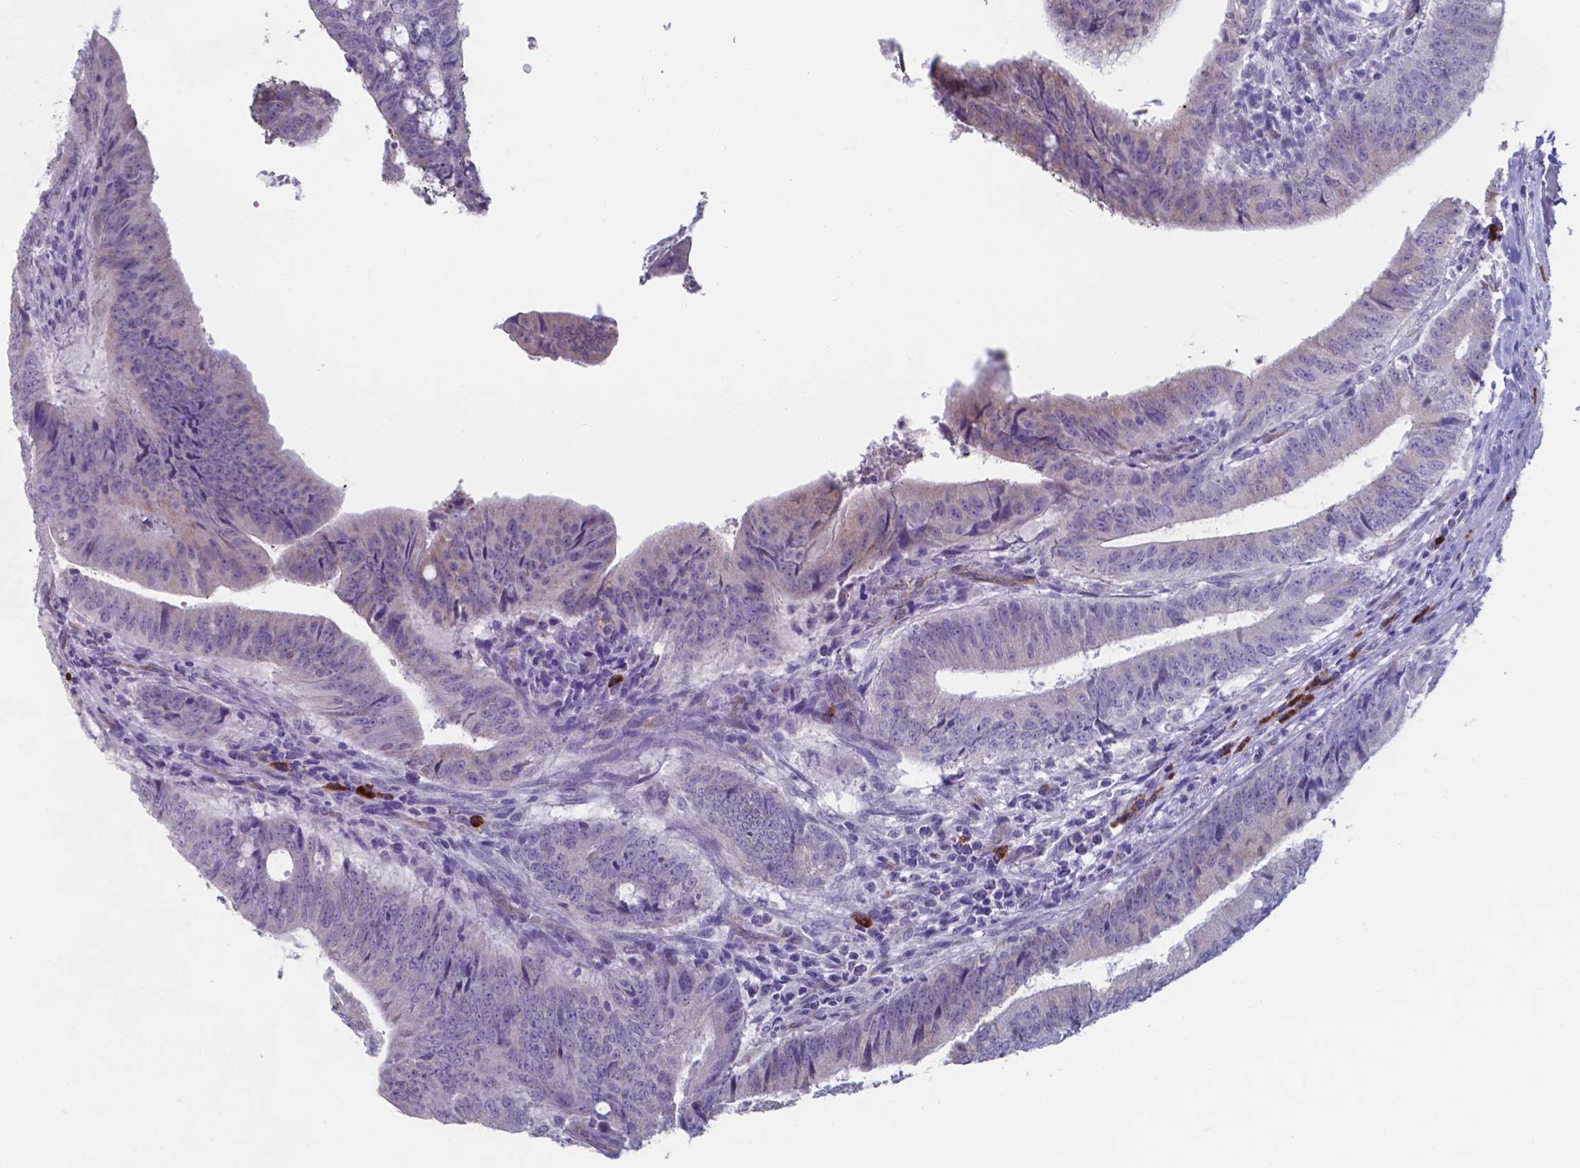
{"staining": {"intensity": "weak", "quantity": "<25%", "location": "cytoplasmic/membranous"}, "tissue": "colorectal cancer", "cell_type": "Tumor cells", "image_type": "cancer", "snomed": [{"axis": "morphology", "description": "Adenocarcinoma, NOS"}, {"axis": "topography", "description": "Colon"}], "caption": "Immunohistochemistry image of human colorectal cancer stained for a protein (brown), which shows no staining in tumor cells. The staining is performed using DAB (3,3'-diaminobenzidine) brown chromogen with nuclei counter-stained in using hematoxylin.", "gene": "UBE2J1", "patient": {"sex": "female", "age": 43}}